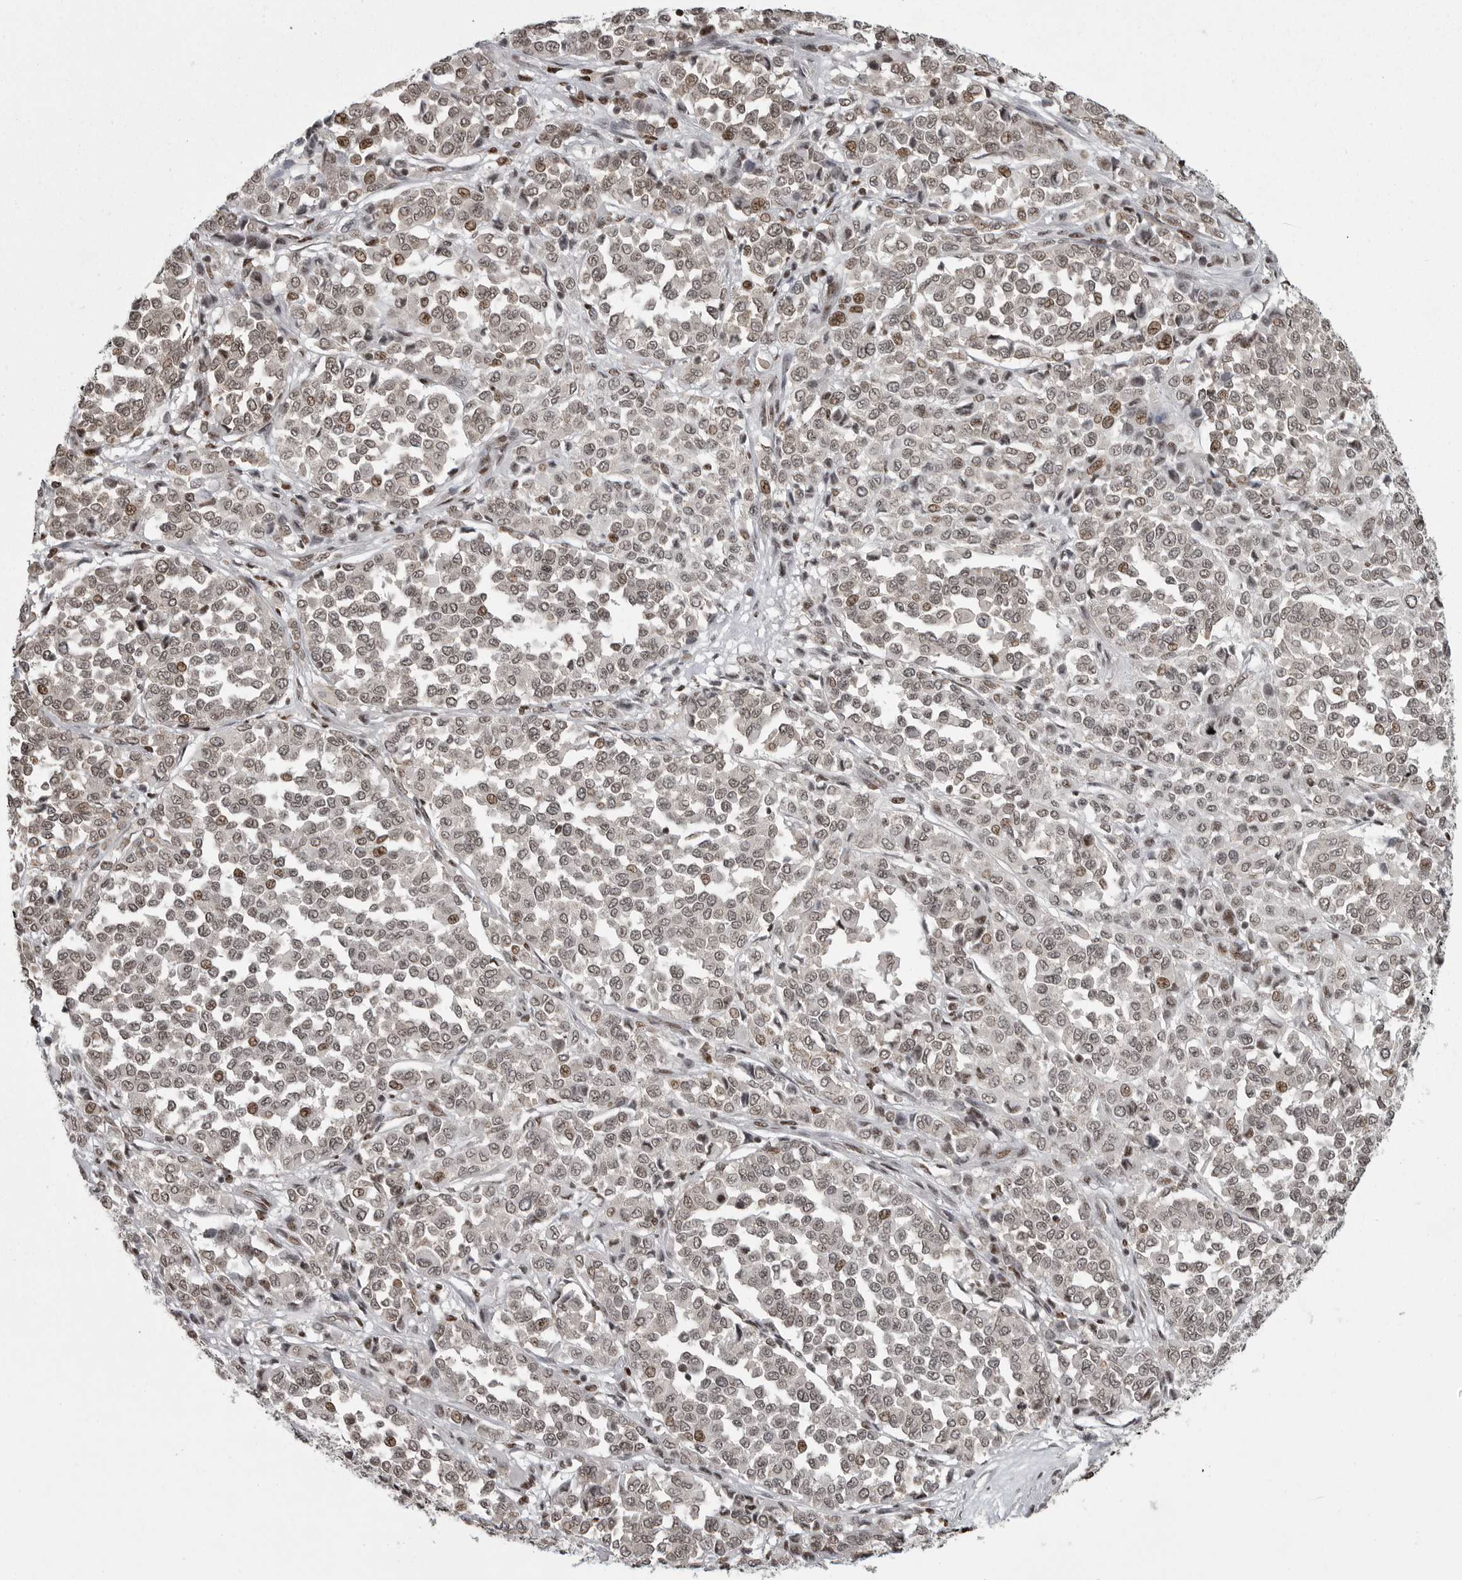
{"staining": {"intensity": "weak", "quantity": "25%-75%", "location": "nuclear"}, "tissue": "melanoma", "cell_type": "Tumor cells", "image_type": "cancer", "snomed": [{"axis": "morphology", "description": "Malignant melanoma, Metastatic site"}, {"axis": "topography", "description": "Pancreas"}], "caption": "The image reveals a brown stain indicating the presence of a protein in the nuclear of tumor cells in melanoma.", "gene": "YAF2", "patient": {"sex": "female", "age": 30}}